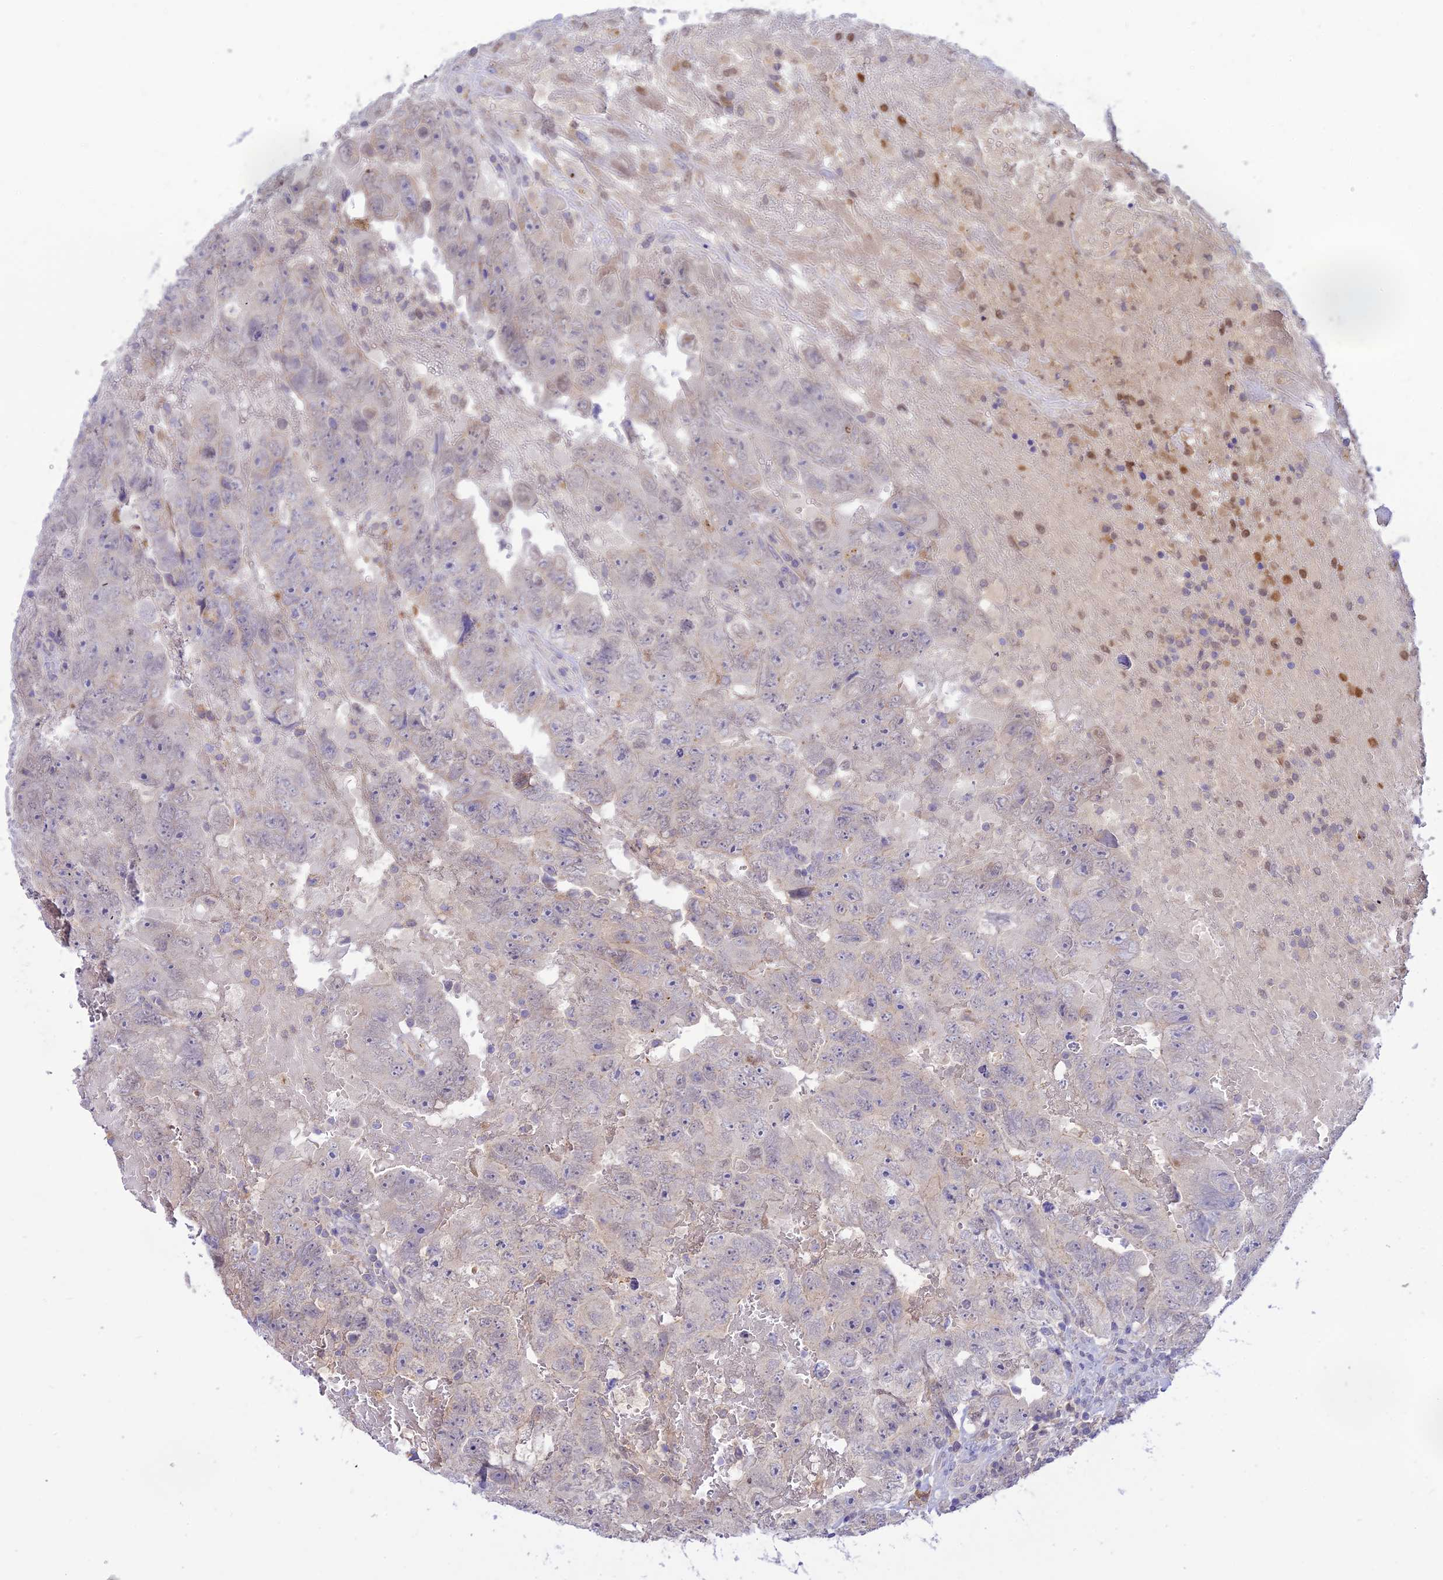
{"staining": {"intensity": "moderate", "quantity": "<25%", "location": "nuclear"}, "tissue": "testis cancer", "cell_type": "Tumor cells", "image_type": "cancer", "snomed": [{"axis": "morphology", "description": "Carcinoma, Embryonal, NOS"}, {"axis": "topography", "description": "Testis"}], "caption": "Protein expression analysis of testis embryonal carcinoma displays moderate nuclear positivity in approximately <25% of tumor cells. The protein of interest is shown in brown color, while the nuclei are stained blue.", "gene": "NLRP9", "patient": {"sex": "male", "age": 45}}